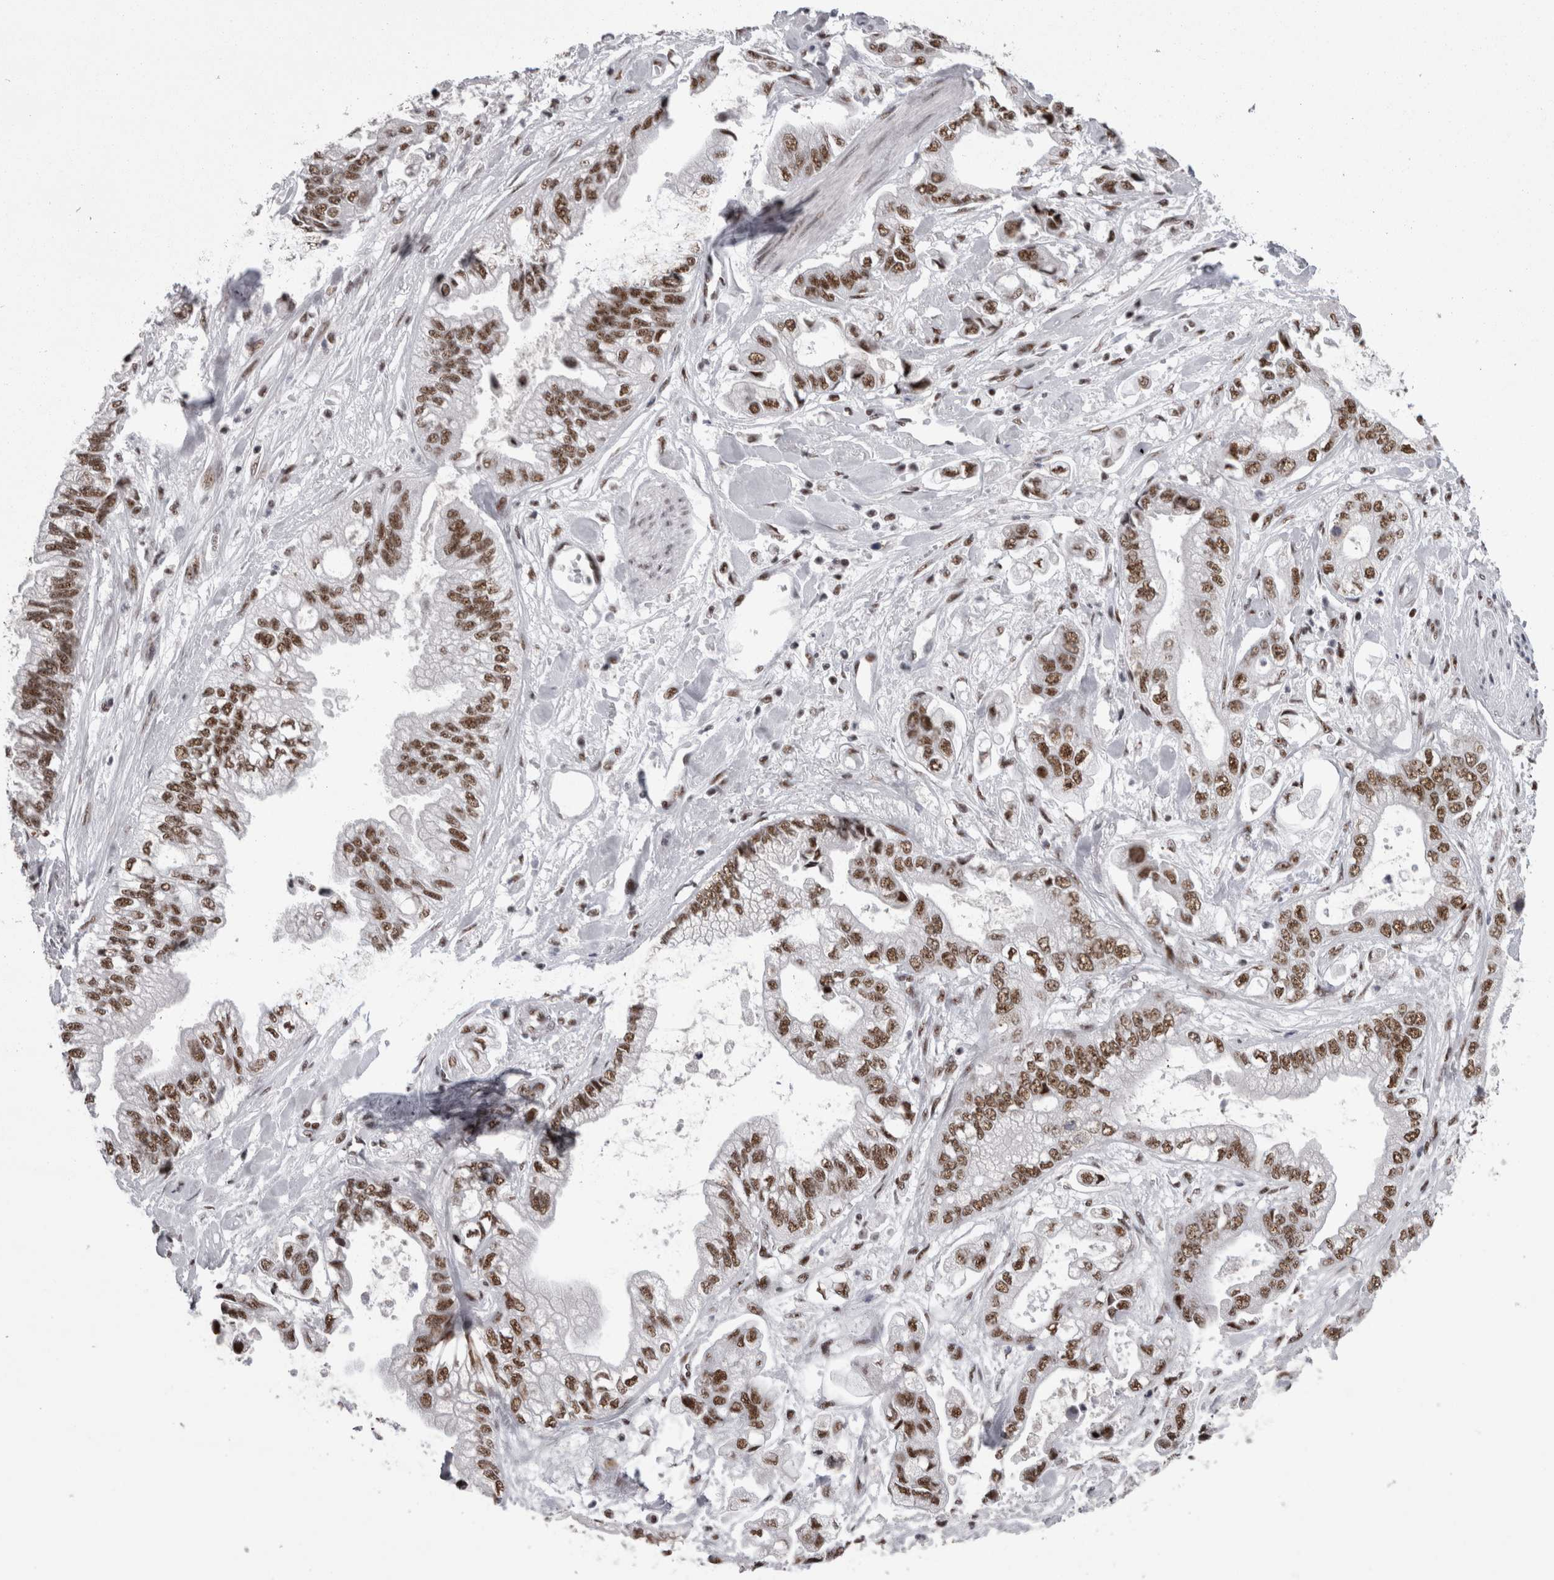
{"staining": {"intensity": "moderate", "quantity": ">75%", "location": "nuclear"}, "tissue": "stomach cancer", "cell_type": "Tumor cells", "image_type": "cancer", "snomed": [{"axis": "morphology", "description": "Normal tissue, NOS"}, {"axis": "morphology", "description": "Adenocarcinoma, NOS"}, {"axis": "topography", "description": "Stomach"}], "caption": "Stomach cancer (adenocarcinoma) stained with immunohistochemistry (IHC) displays moderate nuclear positivity in about >75% of tumor cells.", "gene": "SNRNP40", "patient": {"sex": "male", "age": 62}}